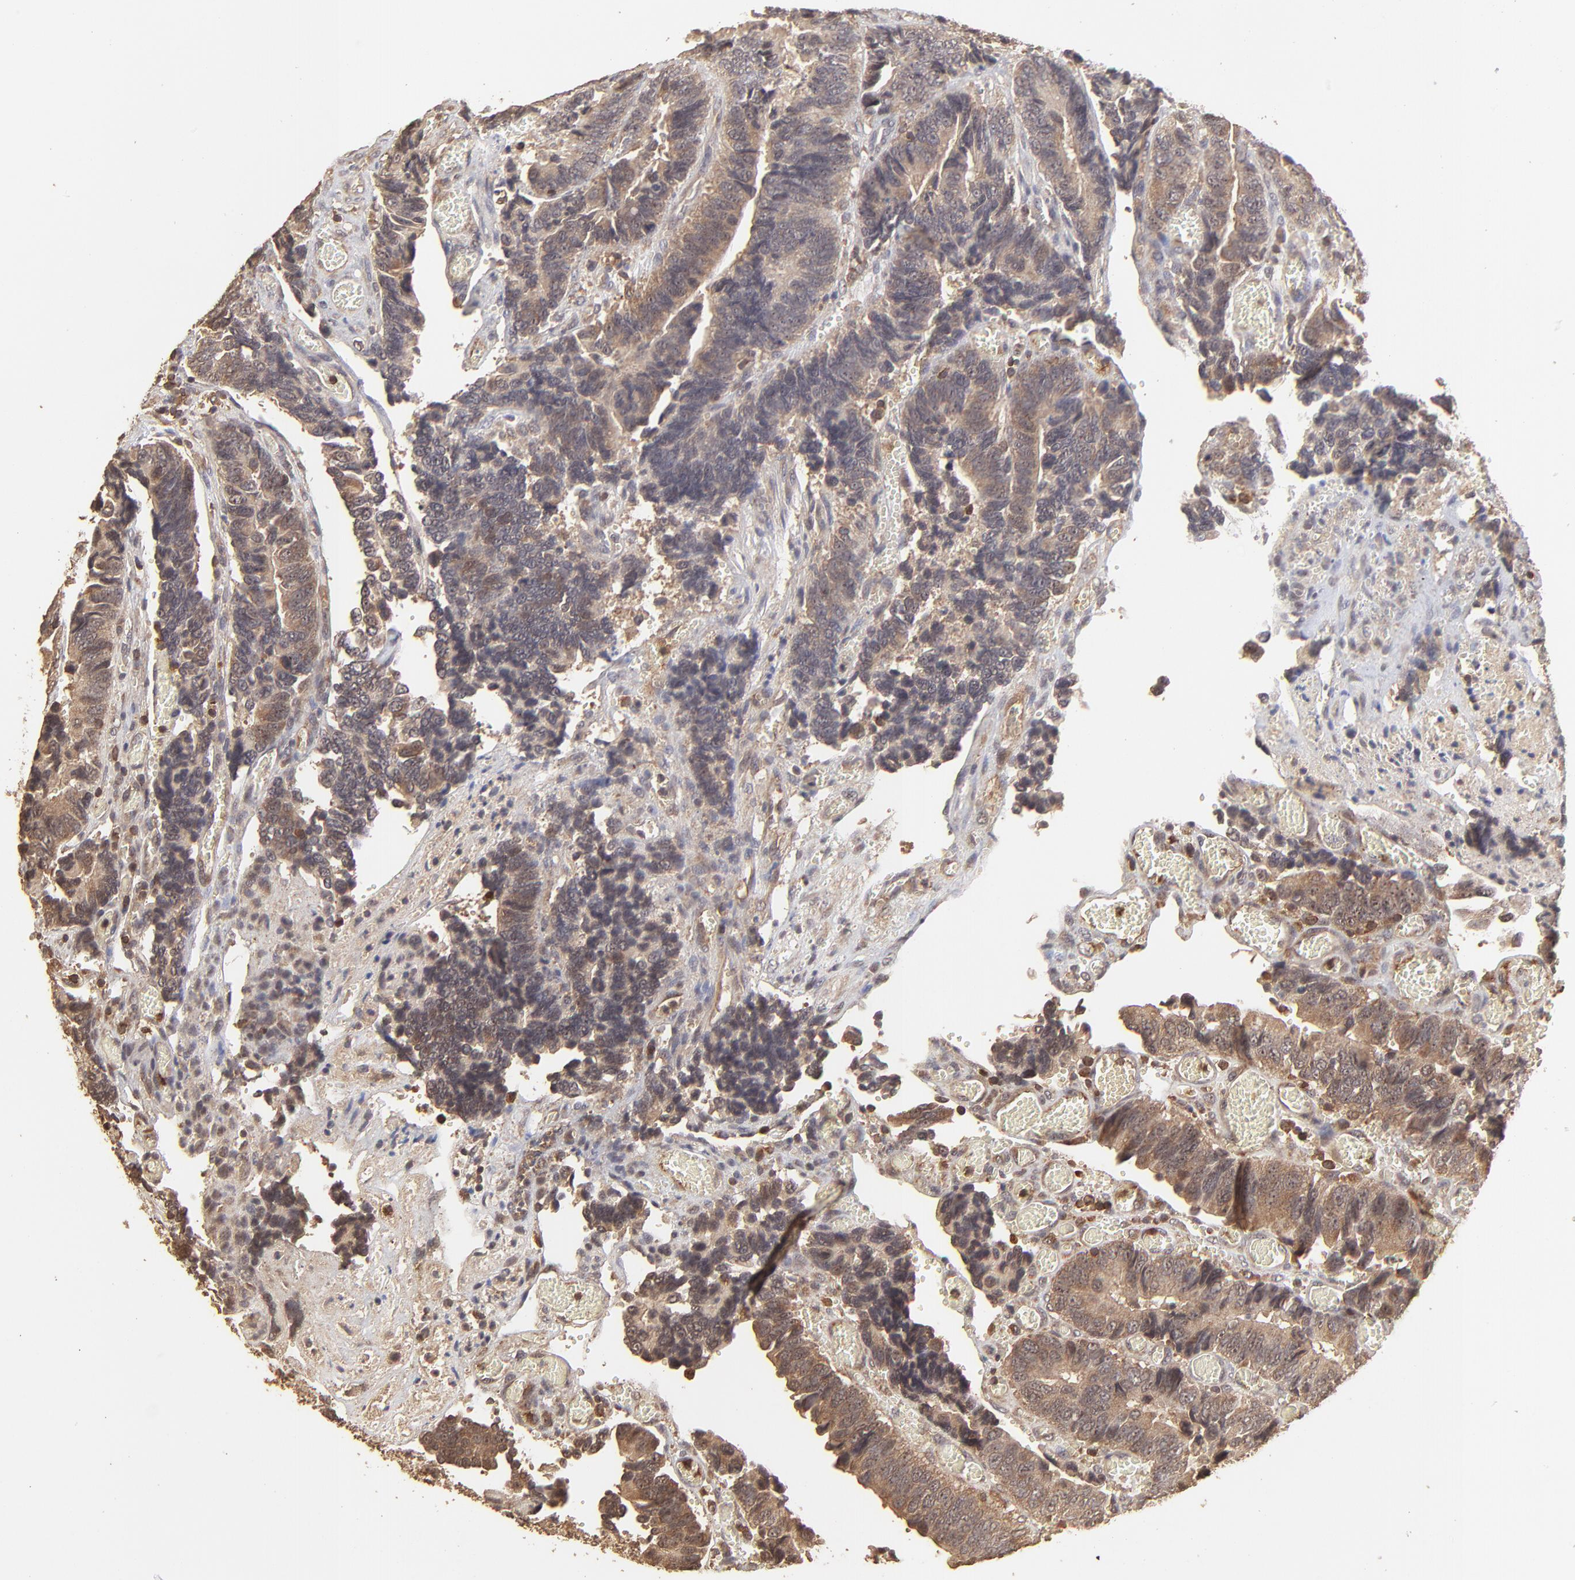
{"staining": {"intensity": "moderate", "quantity": ">75%", "location": "cytoplasmic/membranous"}, "tissue": "colorectal cancer", "cell_type": "Tumor cells", "image_type": "cancer", "snomed": [{"axis": "morphology", "description": "Adenocarcinoma, NOS"}, {"axis": "topography", "description": "Colon"}], "caption": "Colorectal cancer (adenocarcinoma) stained for a protein (brown) shows moderate cytoplasmic/membranous positive staining in about >75% of tumor cells.", "gene": "STON2", "patient": {"sex": "male", "age": 72}}